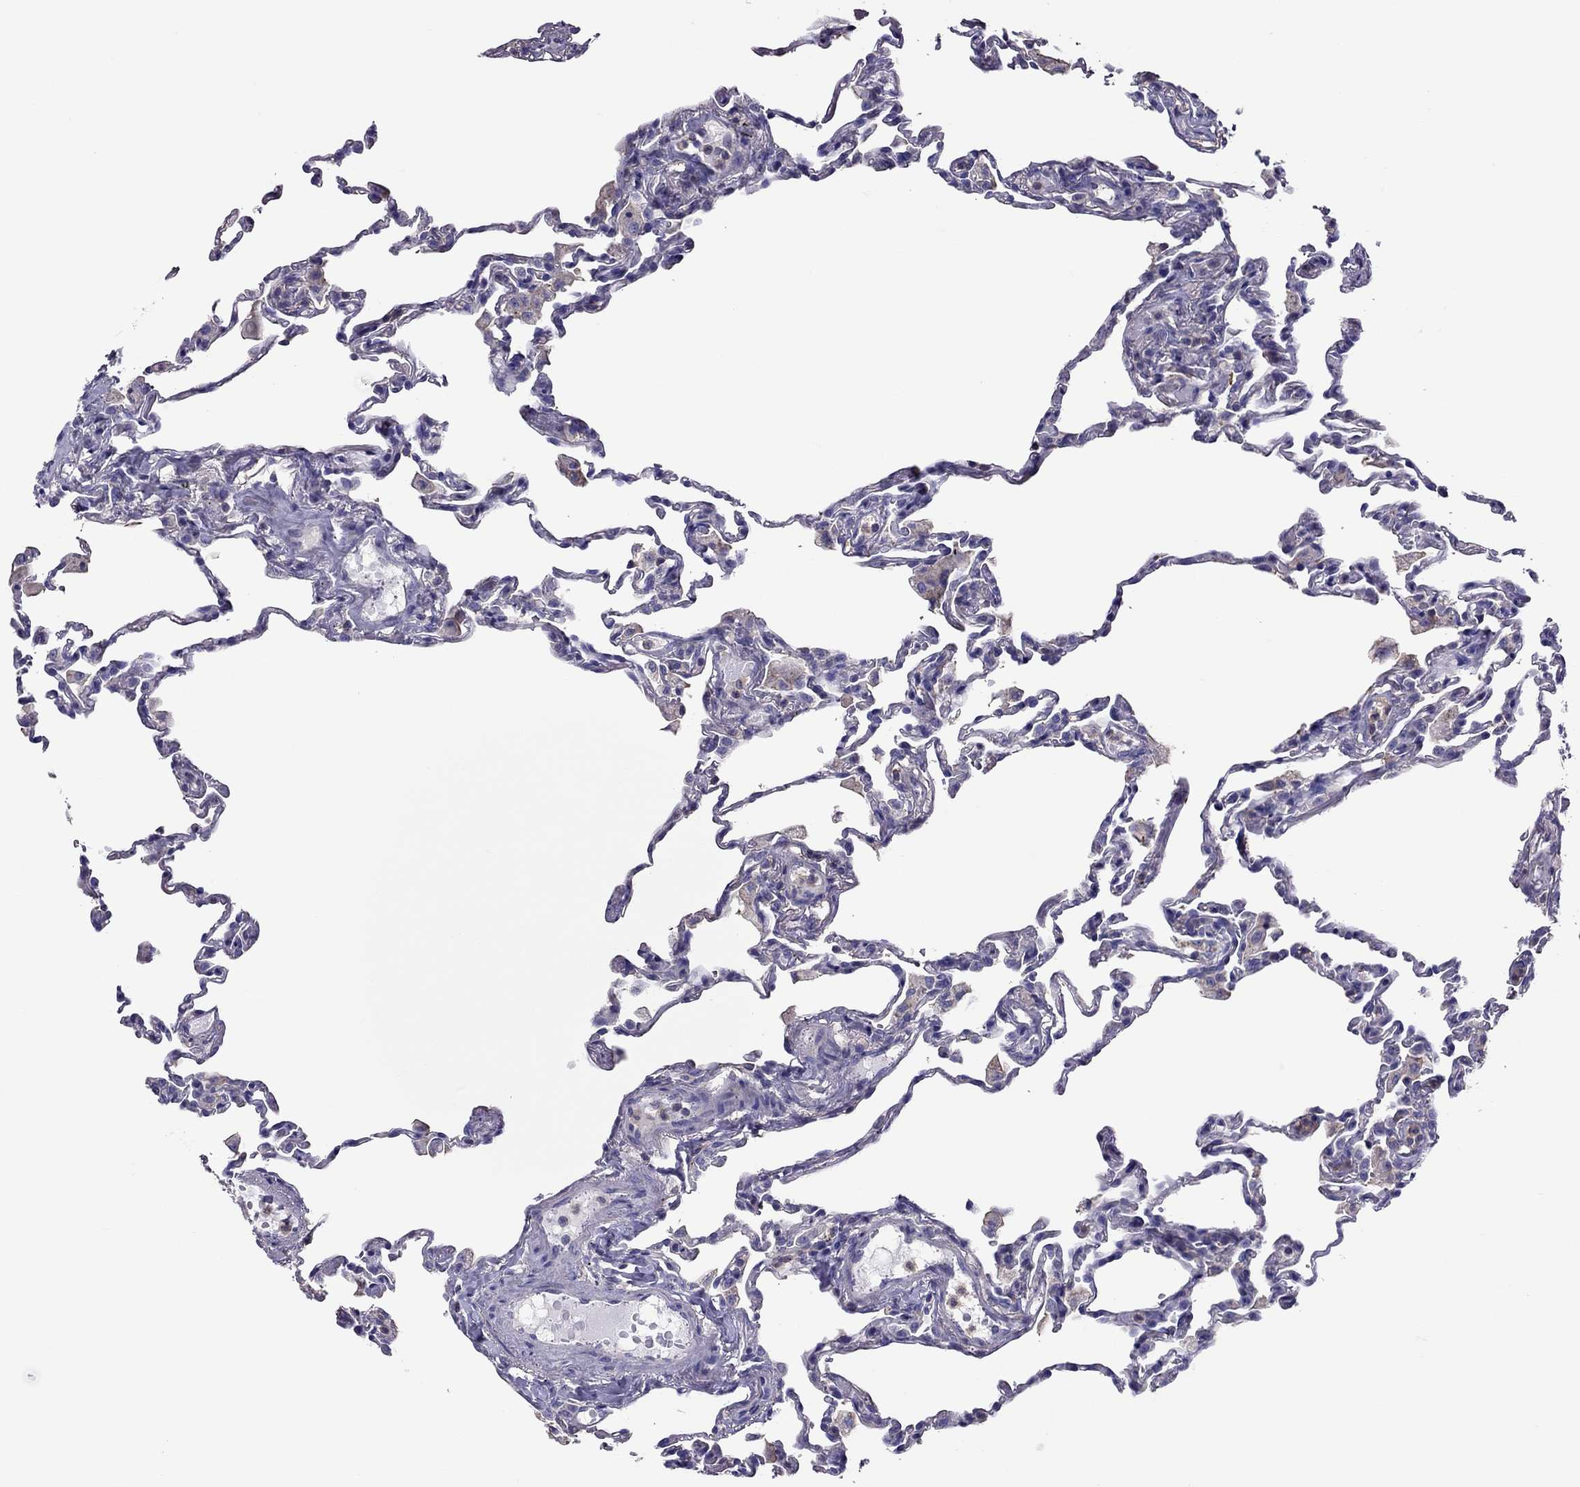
{"staining": {"intensity": "negative", "quantity": "none", "location": "none"}, "tissue": "lung", "cell_type": "Alveolar cells", "image_type": "normal", "snomed": [{"axis": "morphology", "description": "Normal tissue, NOS"}, {"axis": "topography", "description": "Lung"}], "caption": "Image shows no protein positivity in alveolar cells of benign lung.", "gene": "TEX22", "patient": {"sex": "female", "age": 57}}